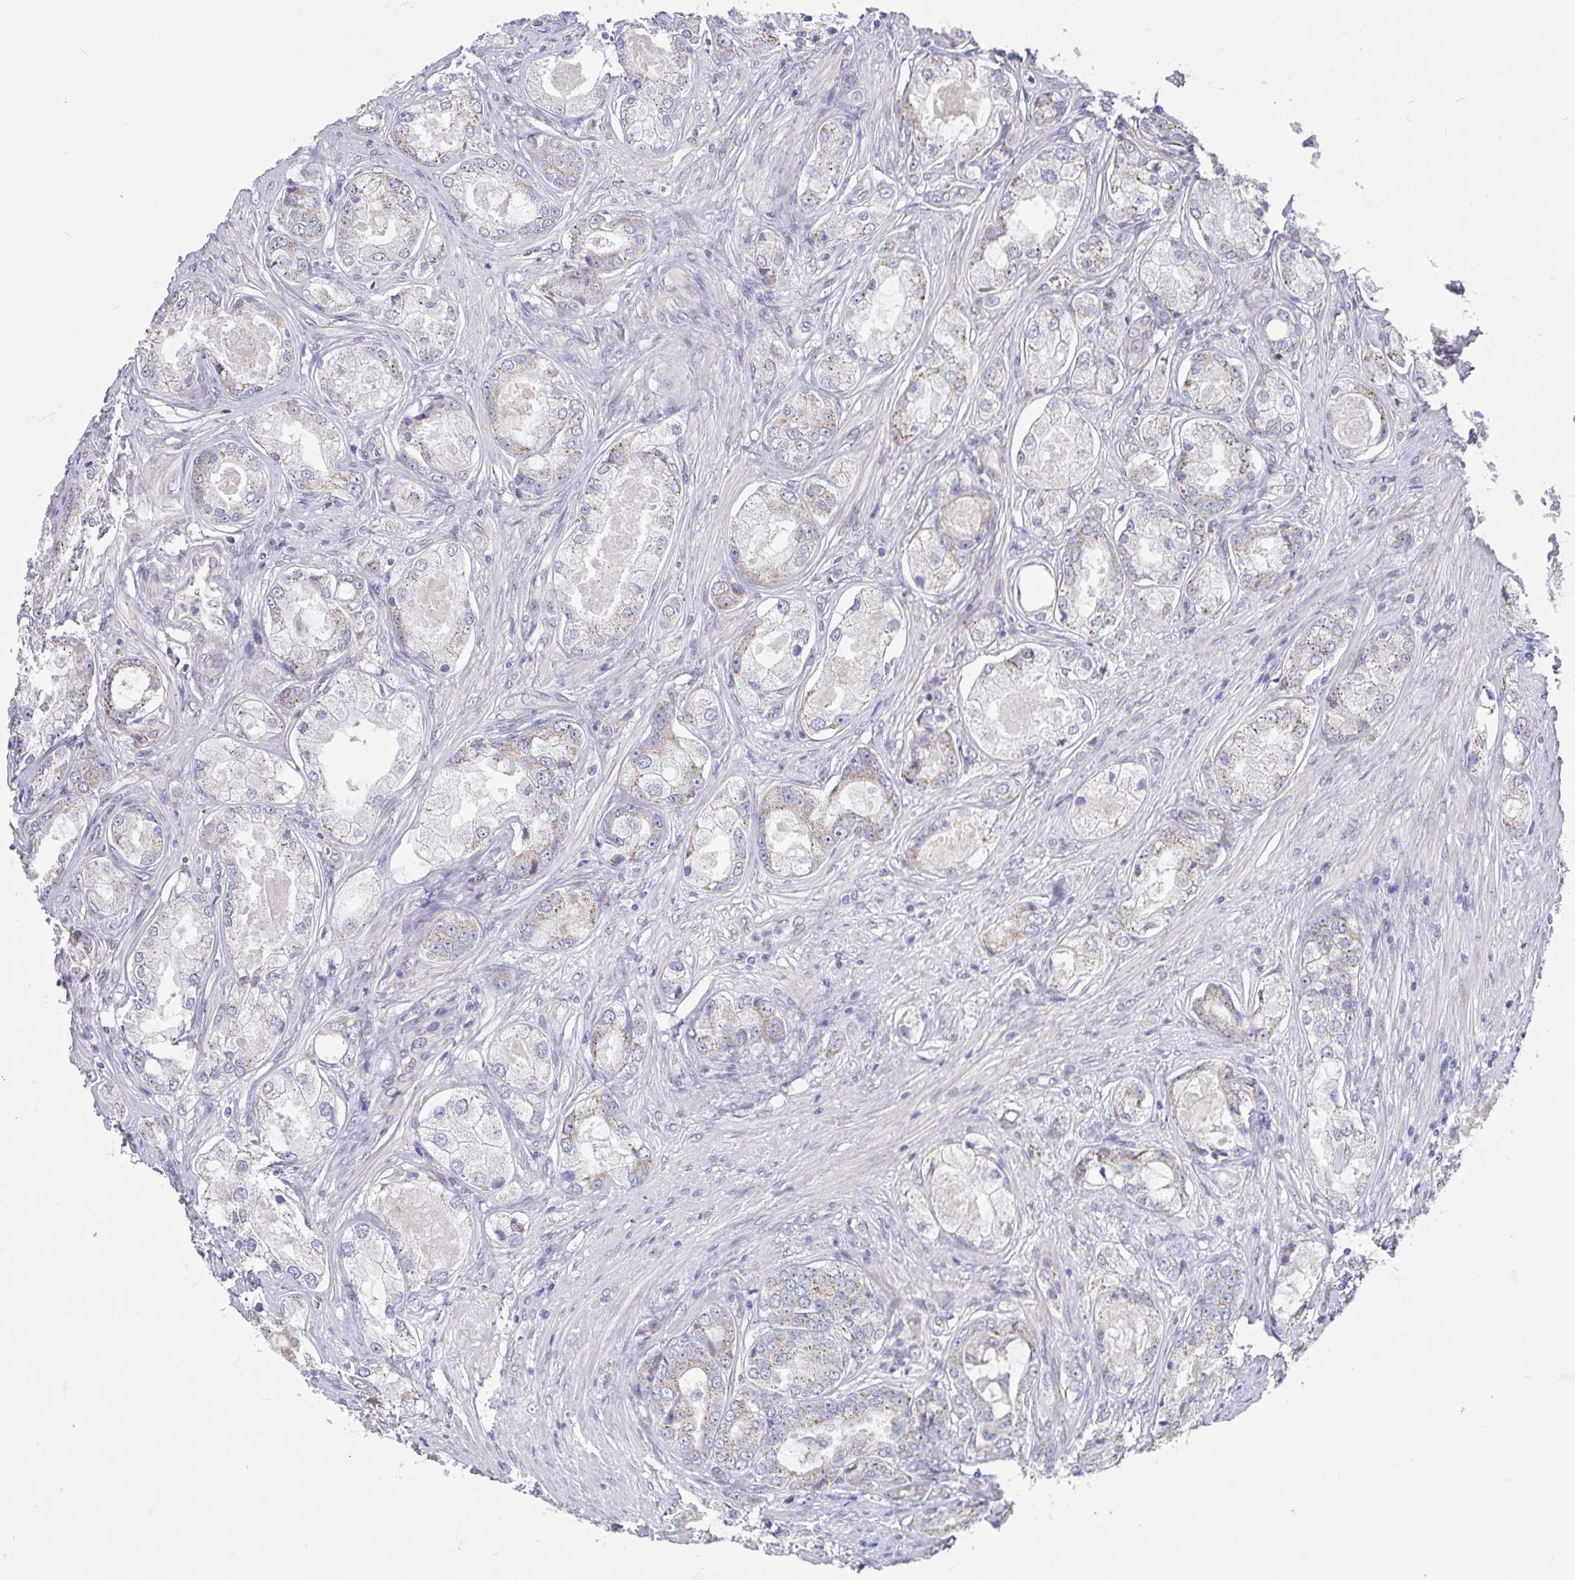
{"staining": {"intensity": "moderate", "quantity": "25%-75%", "location": "cytoplasmic/membranous"}, "tissue": "prostate cancer", "cell_type": "Tumor cells", "image_type": "cancer", "snomed": [{"axis": "morphology", "description": "Adenocarcinoma, Low grade"}, {"axis": "topography", "description": "Prostate"}], "caption": "Protein staining shows moderate cytoplasmic/membranous staining in approximately 25%-75% of tumor cells in prostate cancer (low-grade adenocarcinoma).", "gene": "L3HYPDH", "patient": {"sex": "male", "age": 68}}